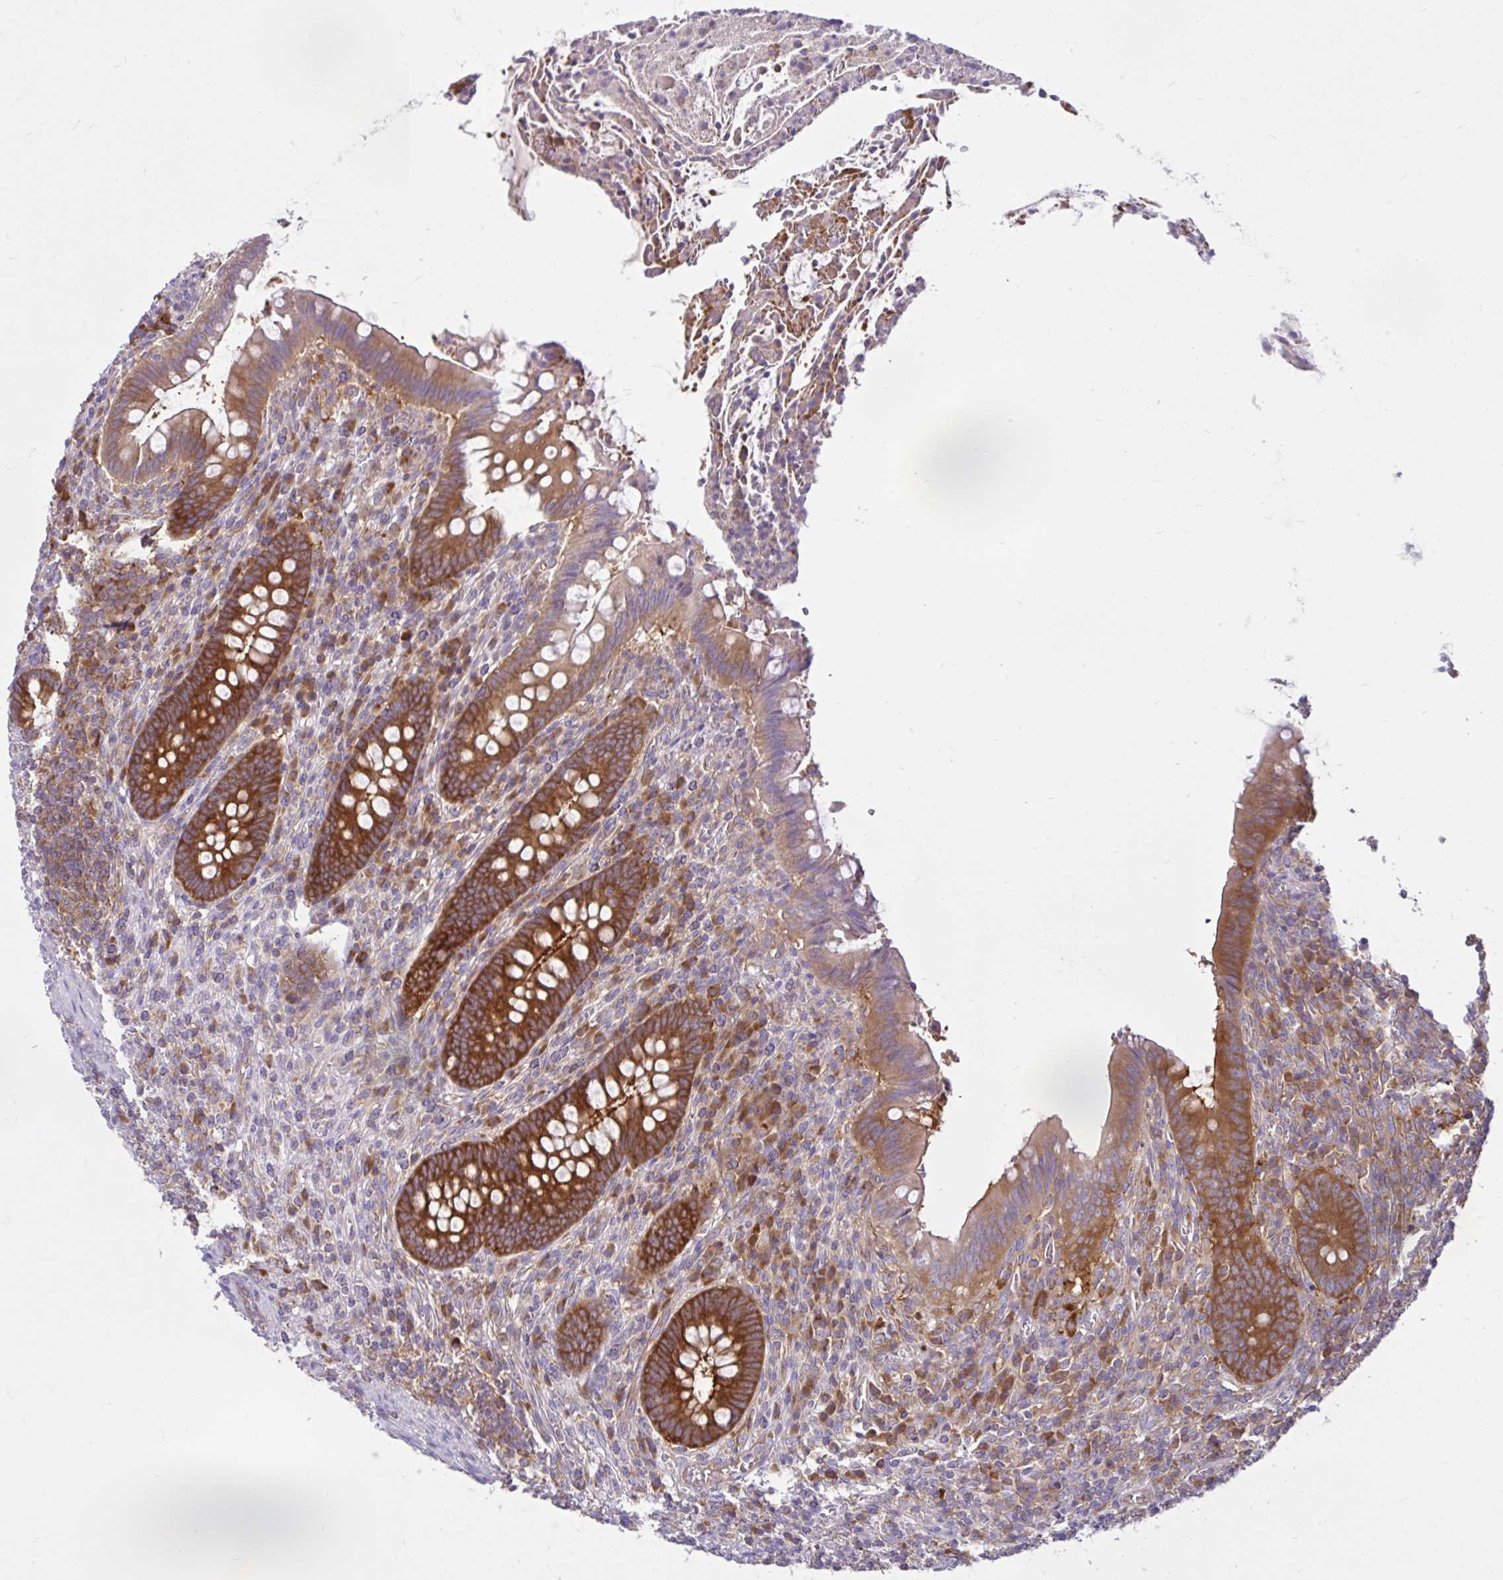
{"staining": {"intensity": "strong", "quantity": ">75%", "location": "cytoplasmic/membranous"}, "tissue": "appendix", "cell_type": "Glandular cells", "image_type": "normal", "snomed": [{"axis": "morphology", "description": "Normal tissue, NOS"}, {"axis": "topography", "description": "Appendix"}], "caption": "About >75% of glandular cells in unremarkable appendix demonstrate strong cytoplasmic/membranous protein expression as visualized by brown immunohistochemical staining.", "gene": "LARS1", "patient": {"sex": "female", "age": 43}}